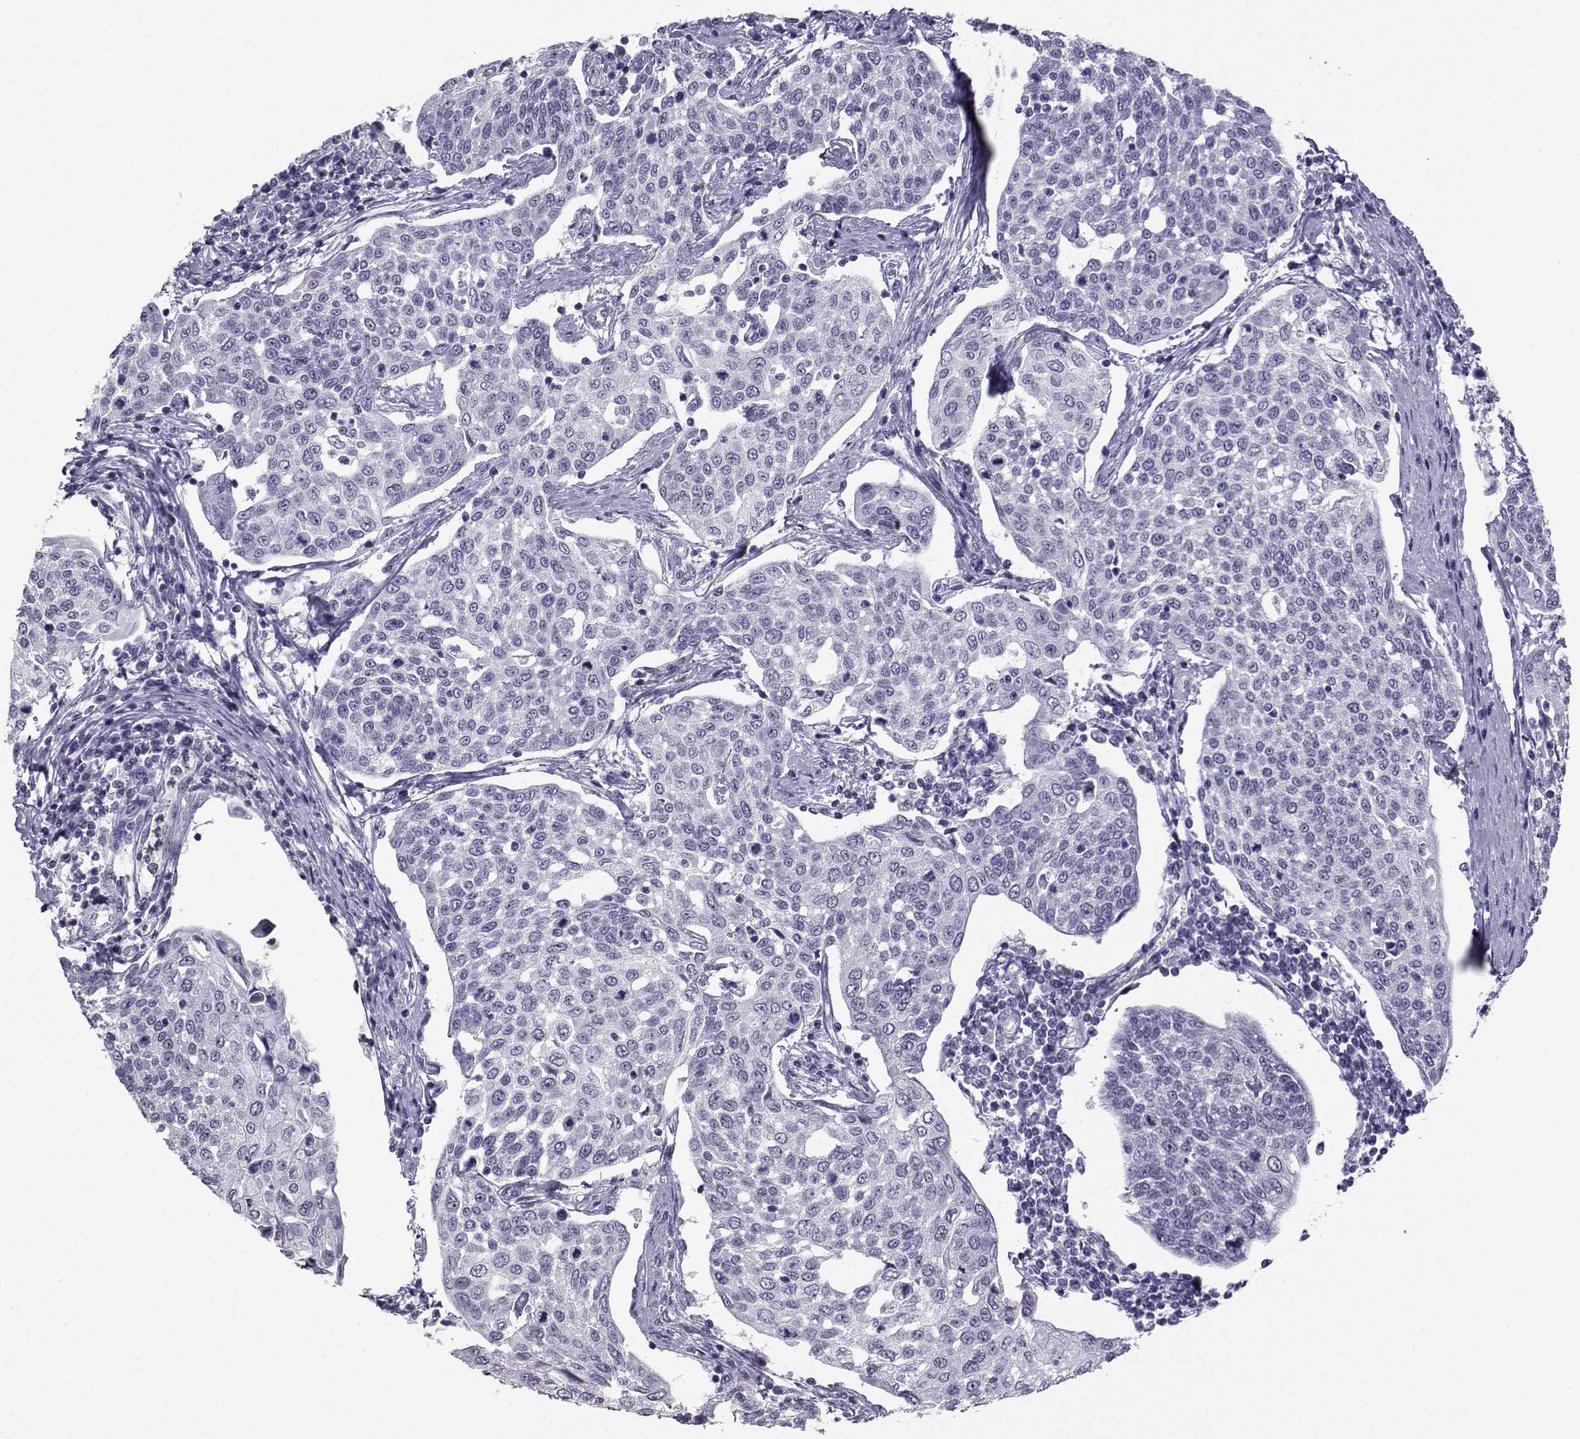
{"staining": {"intensity": "negative", "quantity": "none", "location": "none"}, "tissue": "cervical cancer", "cell_type": "Tumor cells", "image_type": "cancer", "snomed": [{"axis": "morphology", "description": "Squamous cell carcinoma, NOS"}, {"axis": "topography", "description": "Cervix"}], "caption": "DAB (3,3'-diaminobenzidine) immunohistochemical staining of human squamous cell carcinoma (cervical) reveals no significant staining in tumor cells.", "gene": "TEDC2", "patient": {"sex": "female", "age": 34}}